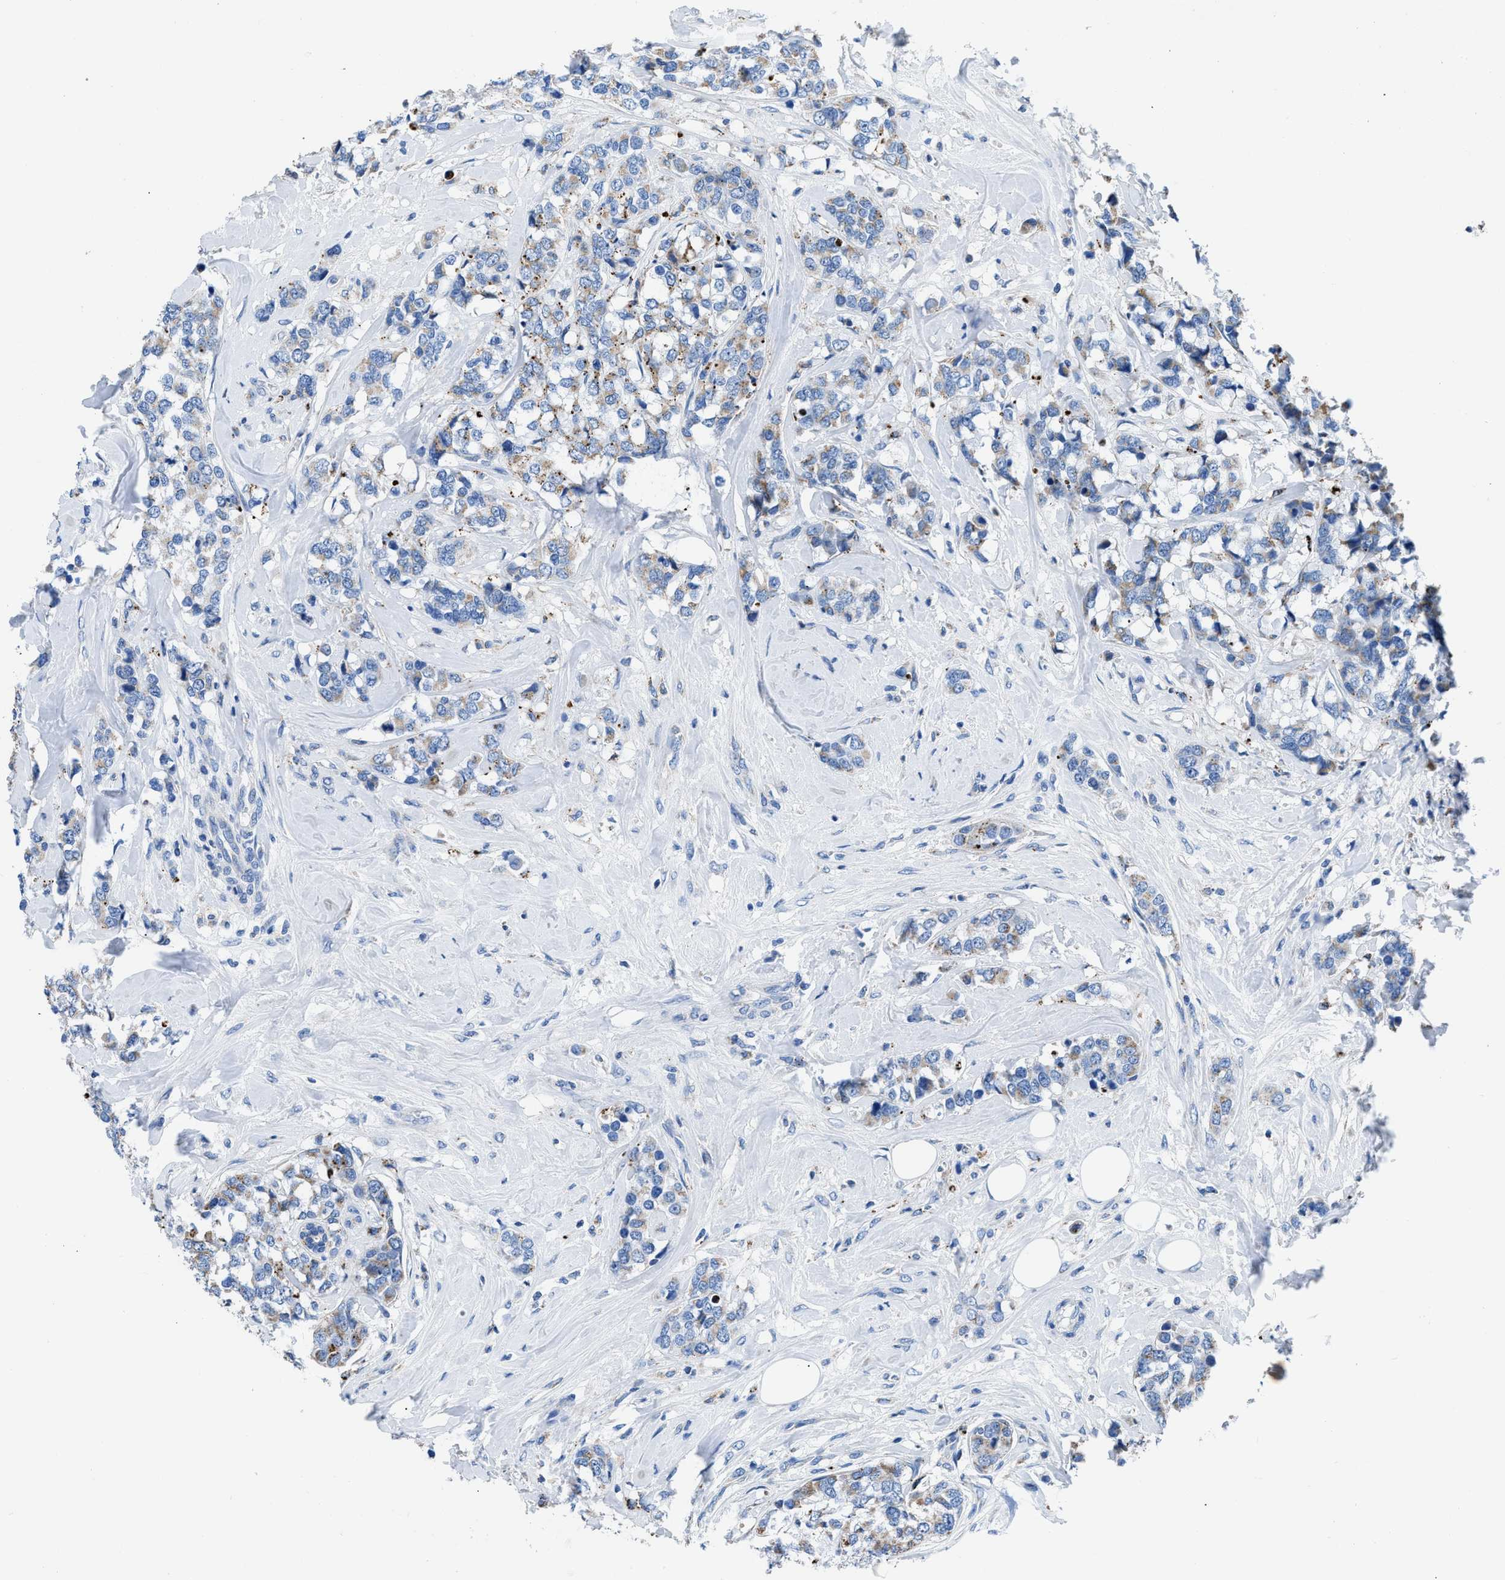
{"staining": {"intensity": "weak", "quantity": "25%-75%", "location": "cytoplasmic/membranous"}, "tissue": "breast cancer", "cell_type": "Tumor cells", "image_type": "cancer", "snomed": [{"axis": "morphology", "description": "Lobular carcinoma"}, {"axis": "topography", "description": "Breast"}], "caption": "The immunohistochemical stain highlights weak cytoplasmic/membranous staining in tumor cells of breast cancer tissue.", "gene": "ZDHHC3", "patient": {"sex": "female", "age": 59}}